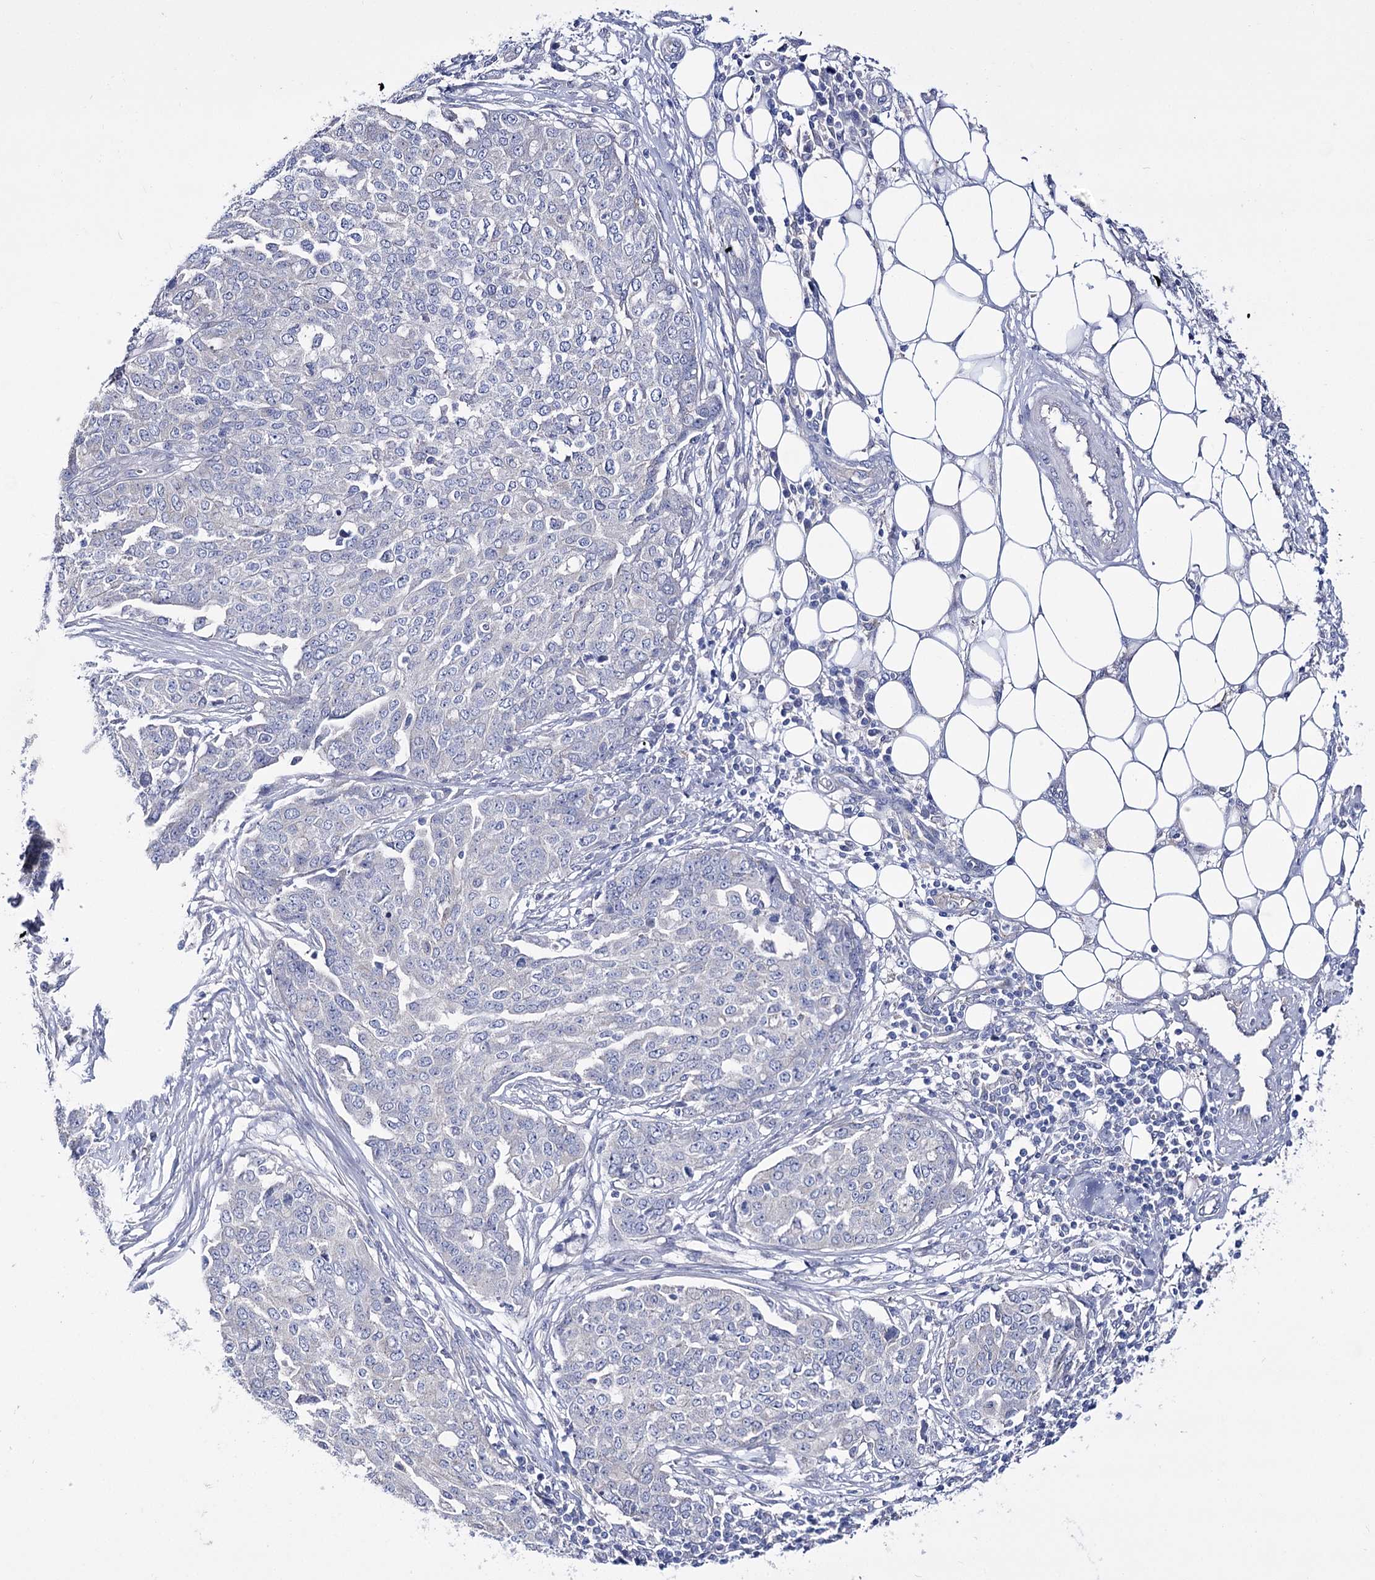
{"staining": {"intensity": "negative", "quantity": "none", "location": "none"}, "tissue": "ovarian cancer", "cell_type": "Tumor cells", "image_type": "cancer", "snomed": [{"axis": "morphology", "description": "Cystadenocarcinoma, serous, NOS"}, {"axis": "topography", "description": "Soft tissue"}, {"axis": "topography", "description": "Ovary"}], "caption": "The photomicrograph reveals no significant staining in tumor cells of ovarian cancer (serous cystadenocarcinoma).", "gene": "LRRC34", "patient": {"sex": "female", "age": 57}}